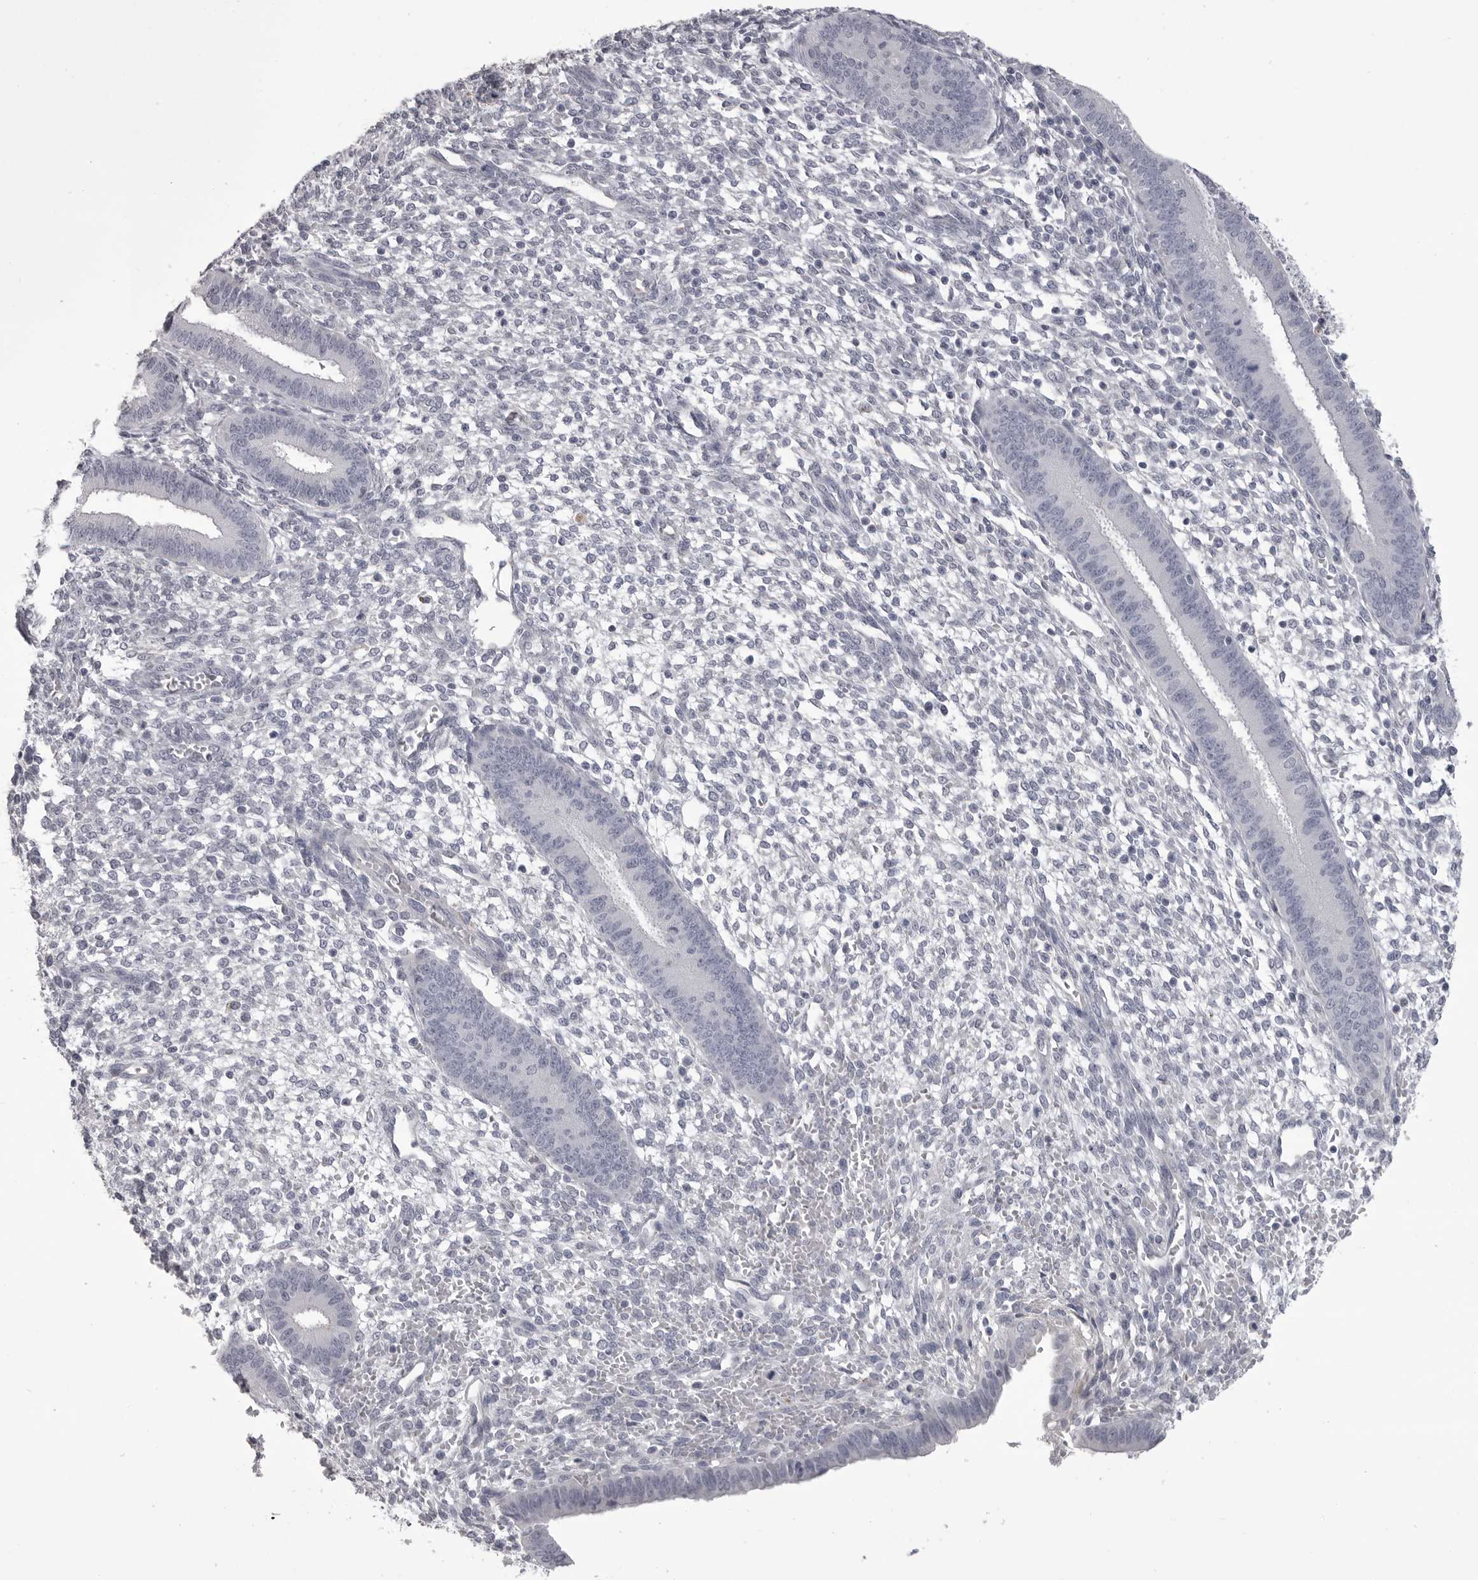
{"staining": {"intensity": "negative", "quantity": "none", "location": "none"}, "tissue": "endometrium", "cell_type": "Cells in endometrial stroma", "image_type": "normal", "snomed": [{"axis": "morphology", "description": "Normal tissue, NOS"}, {"axis": "topography", "description": "Endometrium"}], "caption": "Cells in endometrial stroma show no significant staining in benign endometrium. Brightfield microscopy of IHC stained with DAB (3,3'-diaminobenzidine) (brown) and hematoxylin (blue), captured at high magnification.", "gene": "TIMP1", "patient": {"sex": "female", "age": 46}}